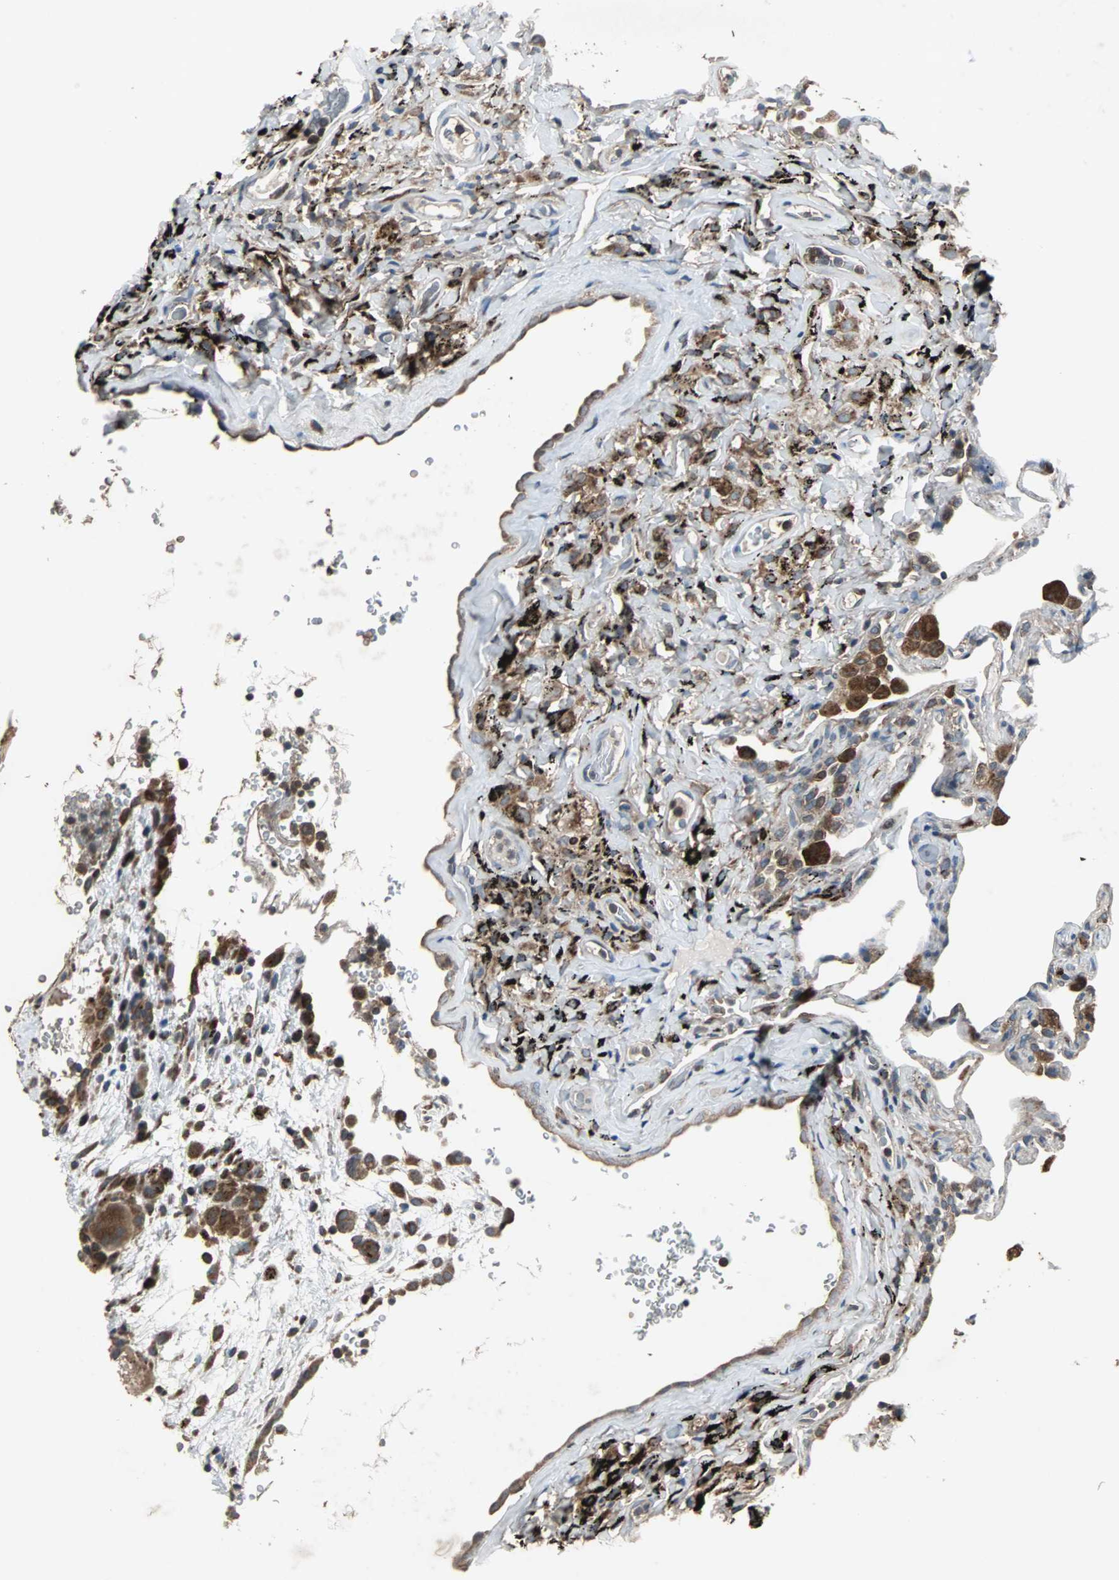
{"staining": {"intensity": "negative", "quantity": "none", "location": "none"}, "tissue": "lung", "cell_type": "Alveolar cells", "image_type": "normal", "snomed": [{"axis": "morphology", "description": "Normal tissue, NOS"}, {"axis": "topography", "description": "Lung"}], "caption": "An immunohistochemistry photomicrograph of unremarkable lung is shown. There is no staining in alveolar cells of lung.", "gene": "SOS1", "patient": {"sex": "male", "age": 59}}